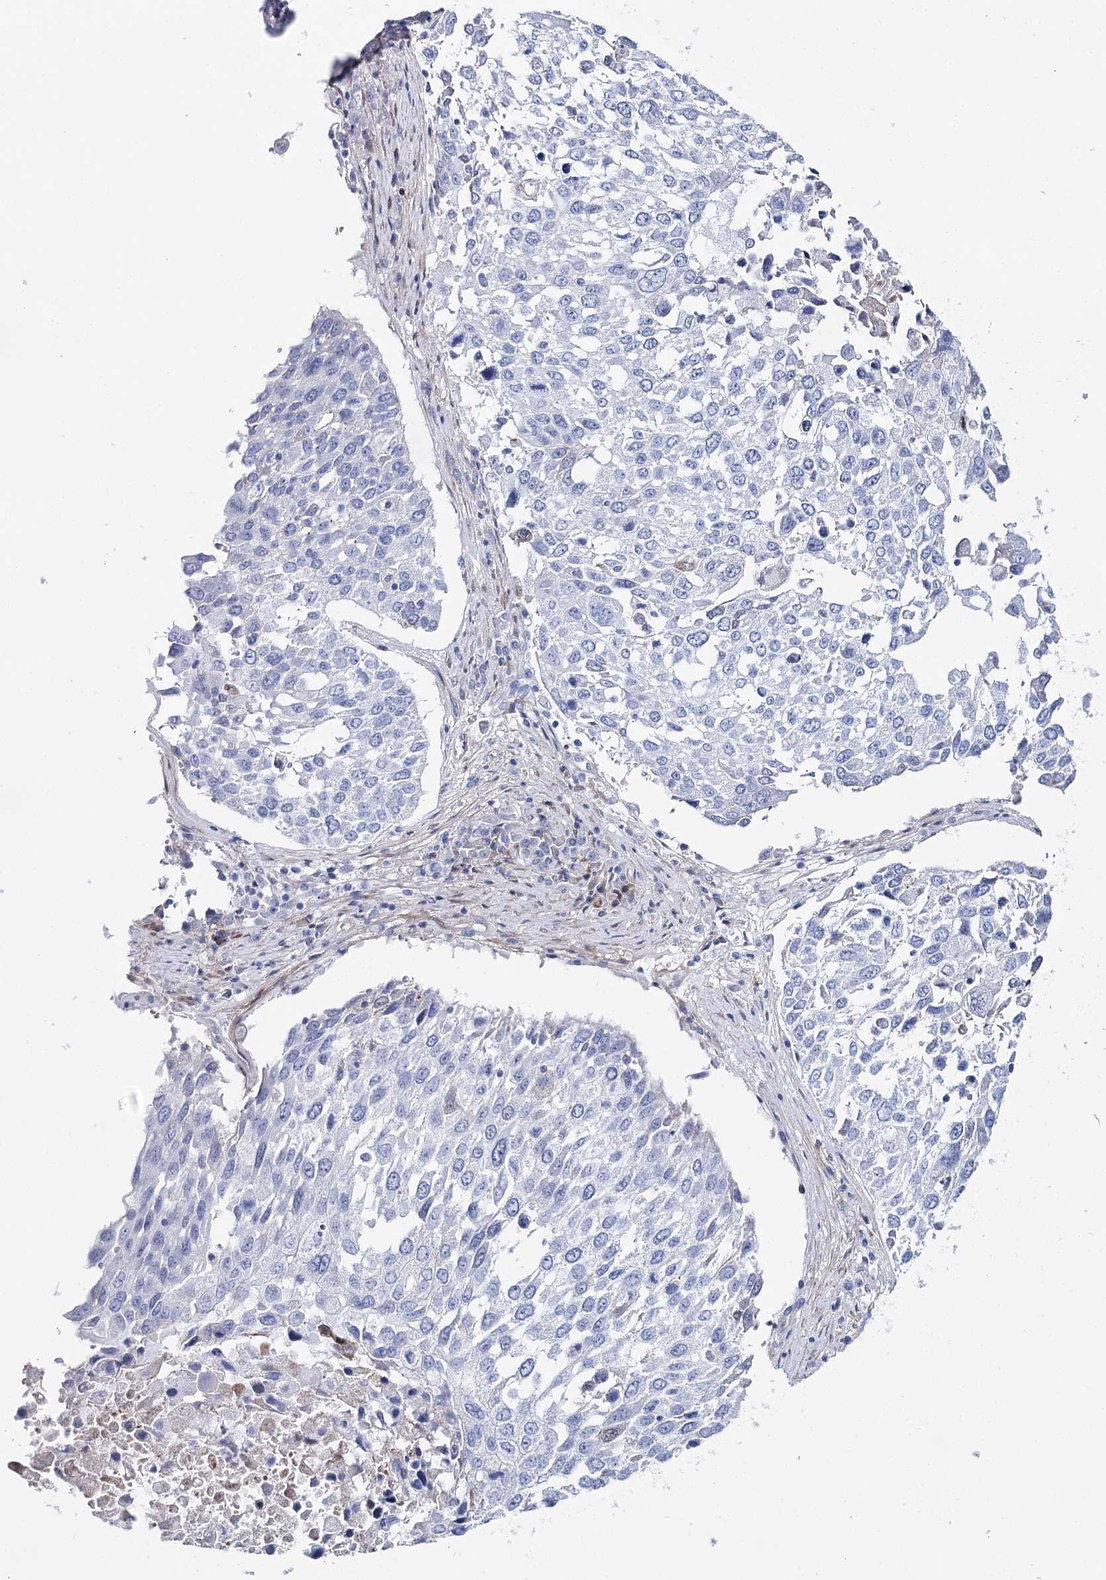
{"staining": {"intensity": "negative", "quantity": "none", "location": "none"}, "tissue": "lung cancer", "cell_type": "Tumor cells", "image_type": "cancer", "snomed": [{"axis": "morphology", "description": "Squamous cell carcinoma, NOS"}, {"axis": "topography", "description": "Lung"}], "caption": "This is an immunohistochemistry photomicrograph of lung squamous cell carcinoma. There is no positivity in tumor cells.", "gene": "ANKRD23", "patient": {"sex": "male", "age": 65}}